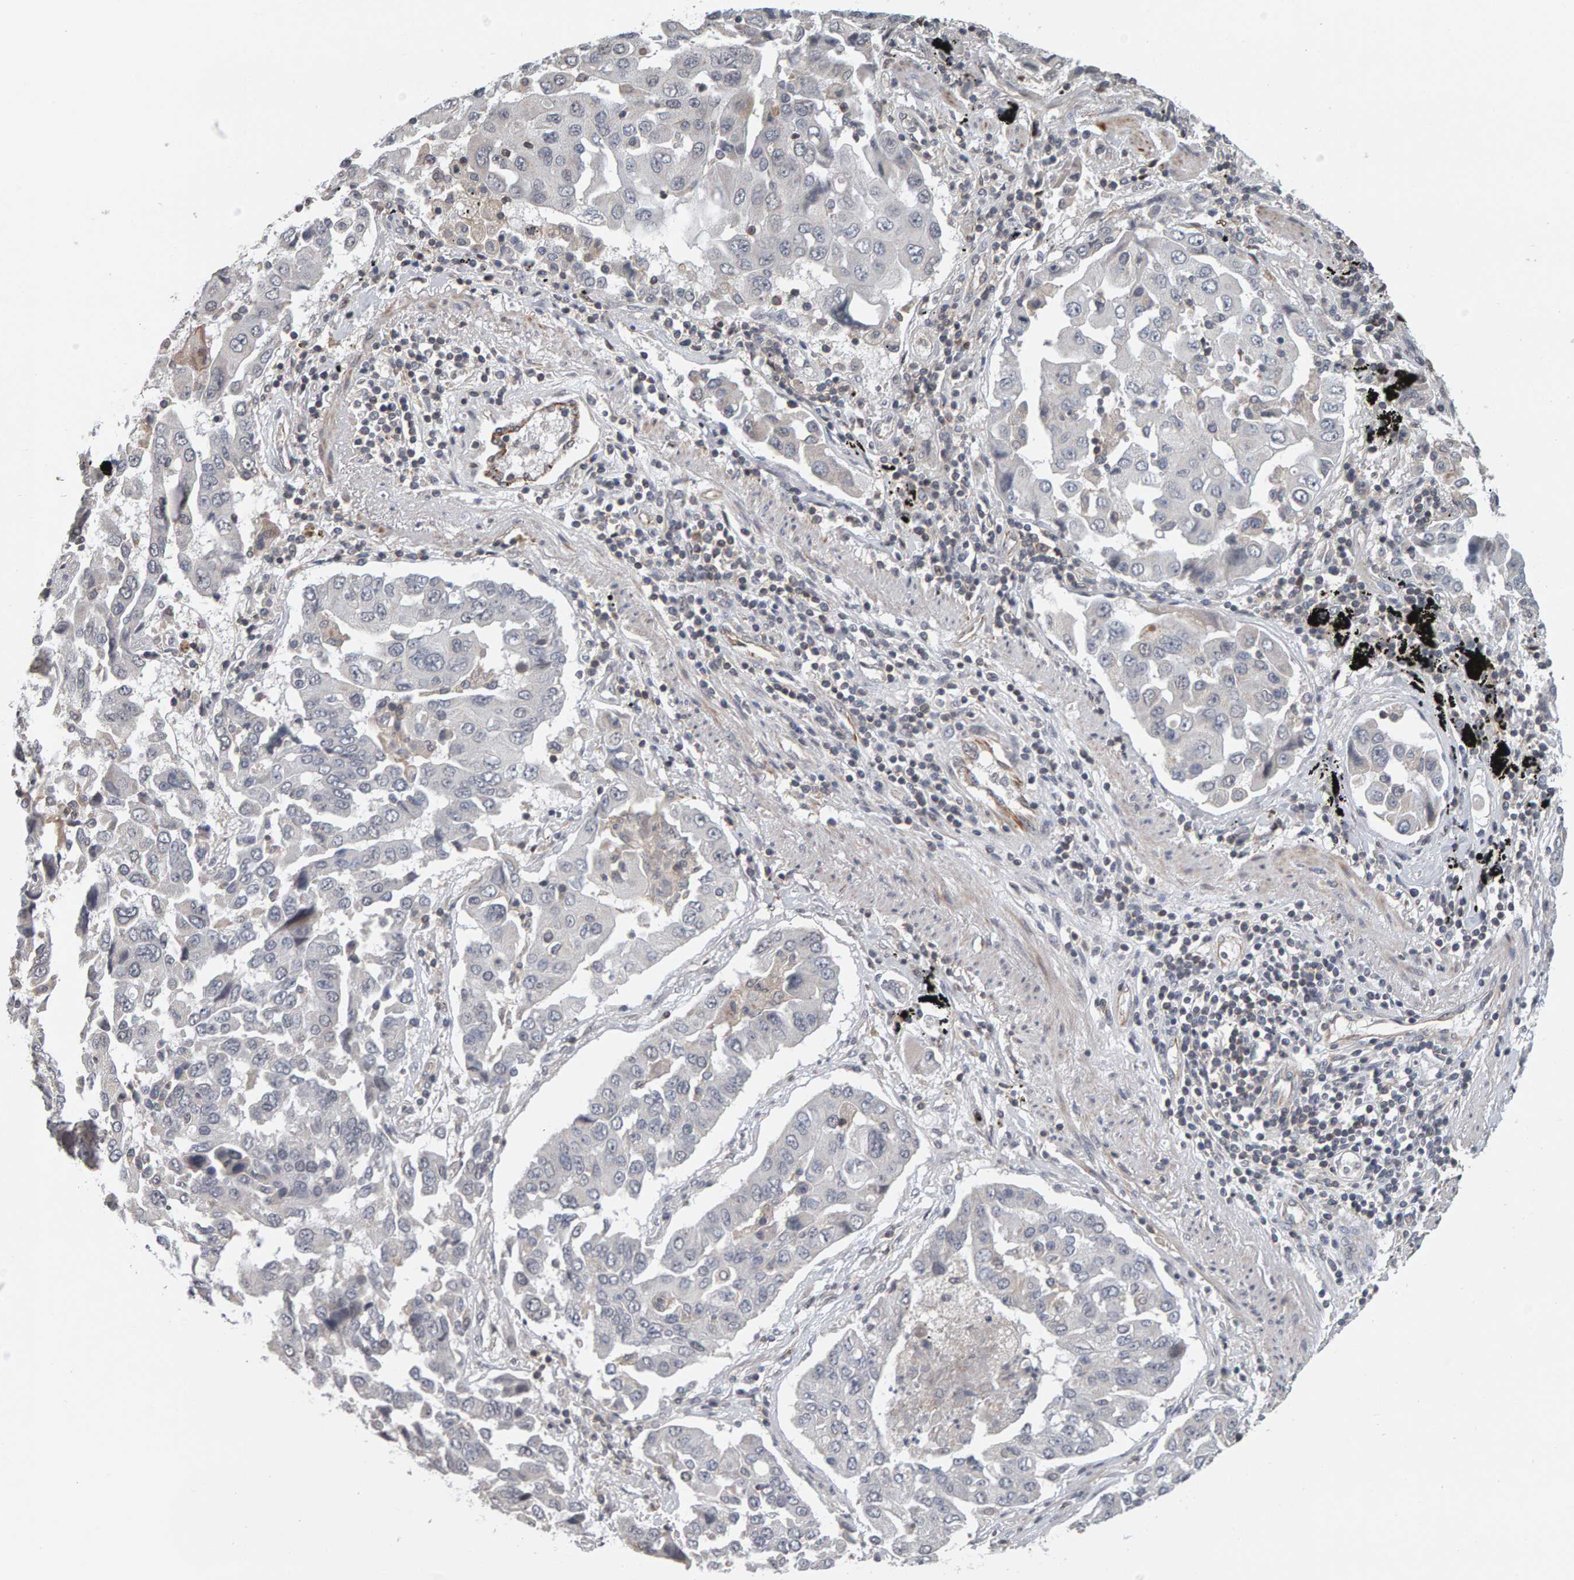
{"staining": {"intensity": "negative", "quantity": "none", "location": "none"}, "tissue": "lung cancer", "cell_type": "Tumor cells", "image_type": "cancer", "snomed": [{"axis": "morphology", "description": "Adenocarcinoma, NOS"}, {"axis": "topography", "description": "Lung"}], "caption": "DAB immunohistochemical staining of lung cancer (adenocarcinoma) exhibits no significant staining in tumor cells.", "gene": "TEFM", "patient": {"sex": "female", "age": 65}}